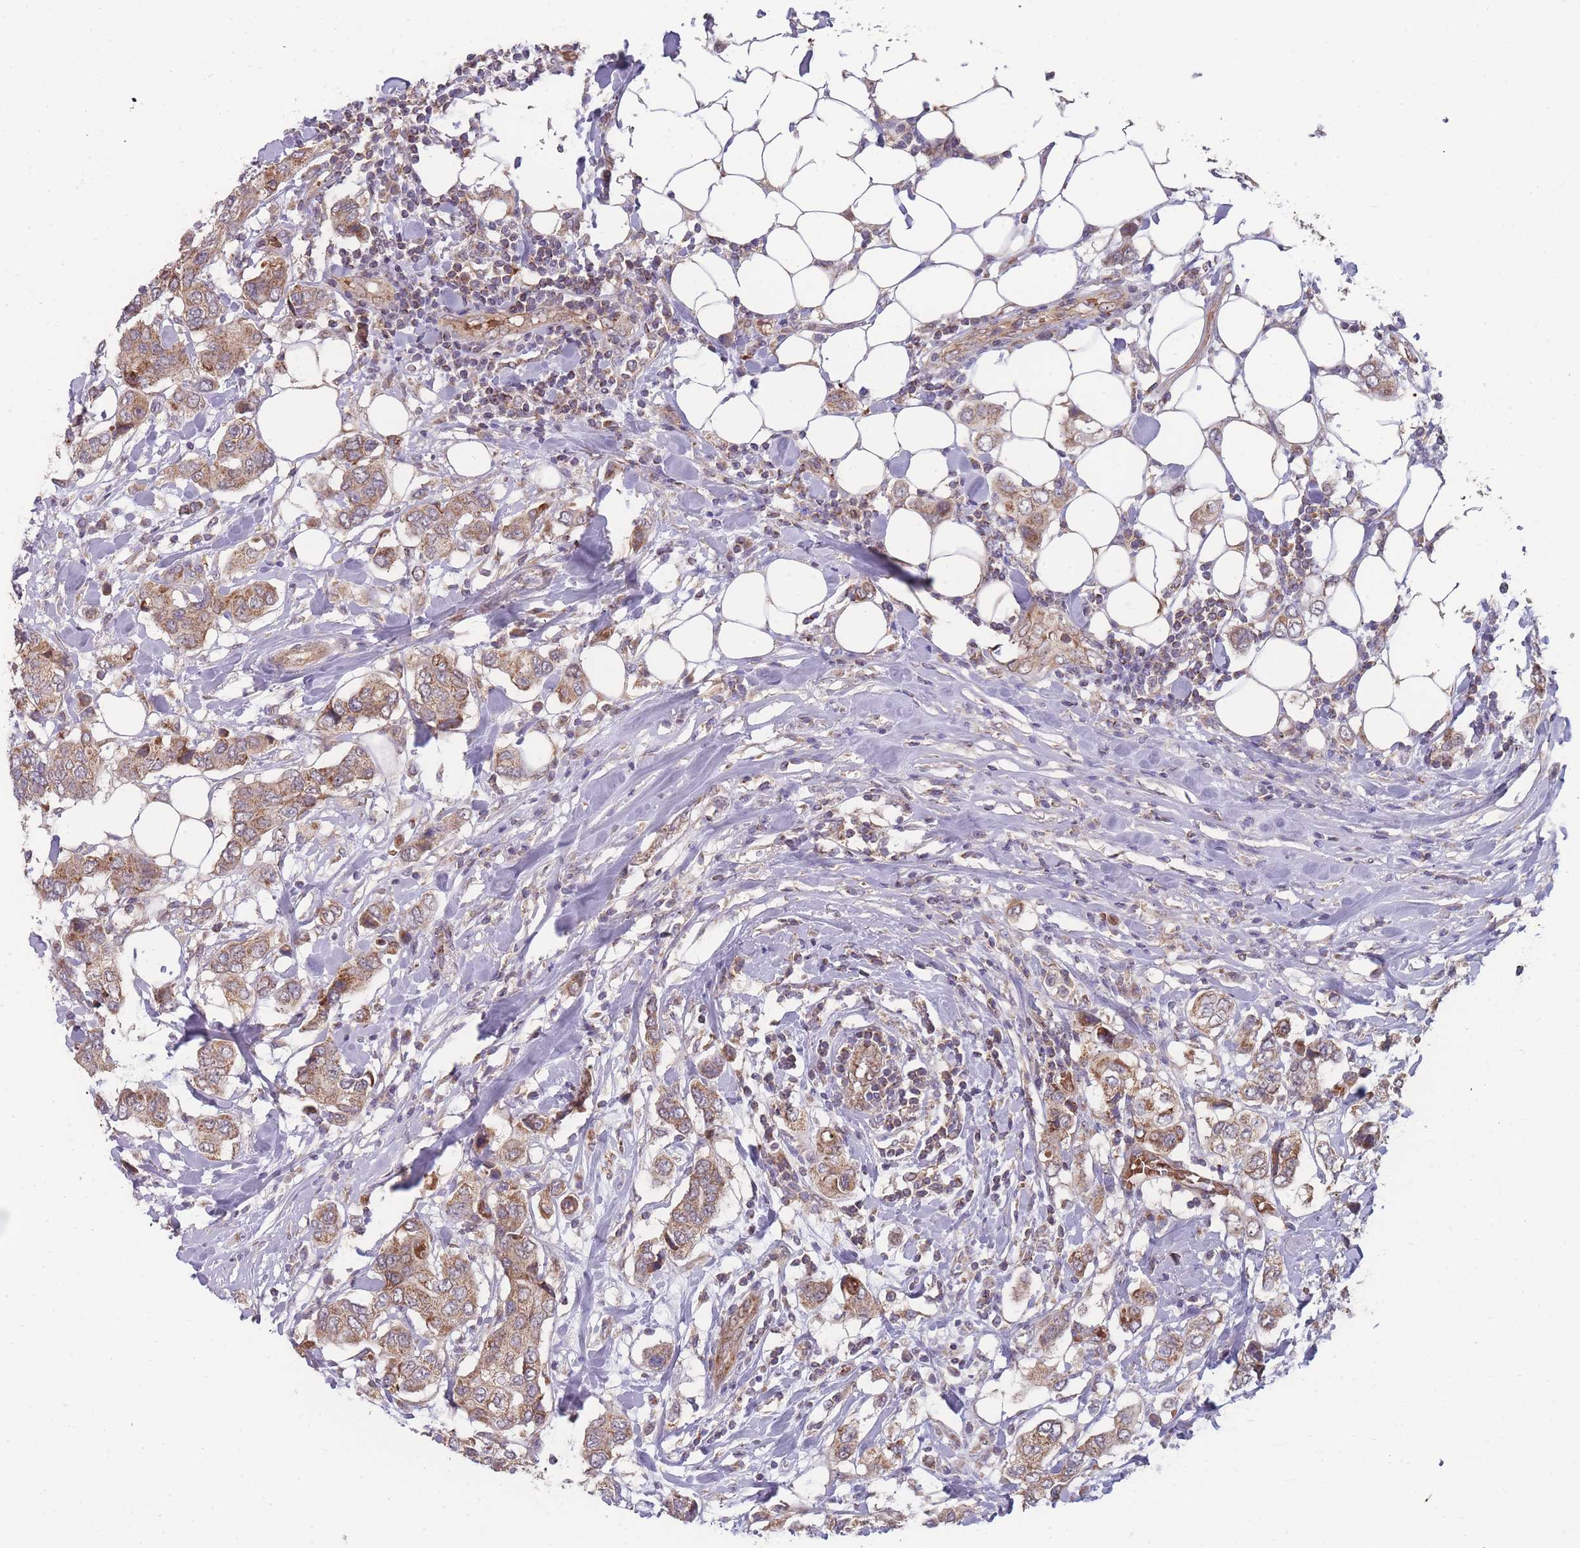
{"staining": {"intensity": "moderate", "quantity": ">75%", "location": "cytoplasmic/membranous"}, "tissue": "breast cancer", "cell_type": "Tumor cells", "image_type": "cancer", "snomed": [{"axis": "morphology", "description": "Lobular carcinoma"}, {"axis": "topography", "description": "Breast"}], "caption": "Tumor cells show moderate cytoplasmic/membranous staining in about >75% of cells in lobular carcinoma (breast).", "gene": "SLC35B4", "patient": {"sex": "female", "age": 51}}